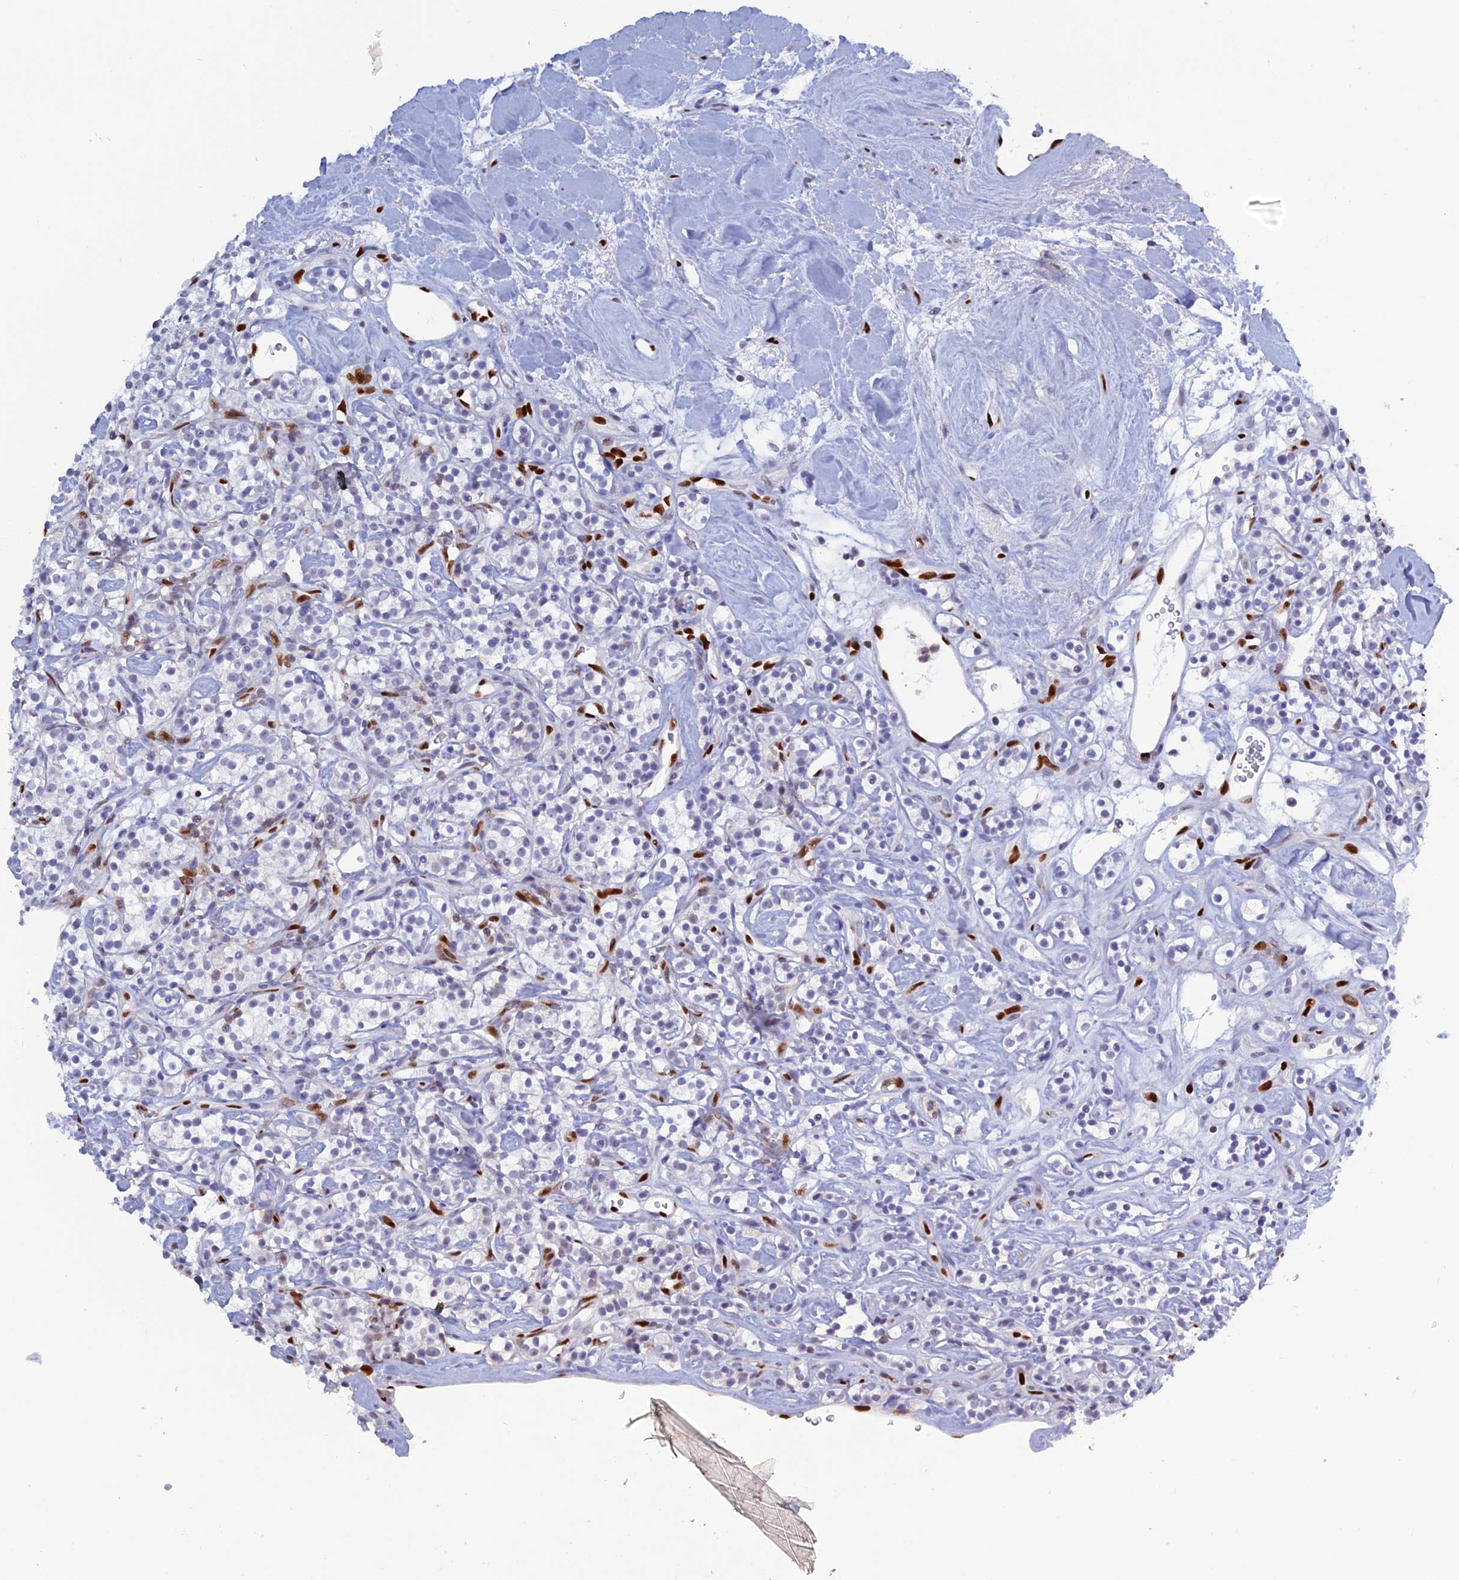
{"staining": {"intensity": "negative", "quantity": "none", "location": "none"}, "tissue": "renal cancer", "cell_type": "Tumor cells", "image_type": "cancer", "snomed": [{"axis": "morphology", "description": "Adenocarcinoma, NOS"}, {"axis": "topography", "description": "Kidney"}], "caption": "DAB immunohistochemical staining of adenocarcinoma (renal) demonstrates no significant staining in tumor cells.", "gene": "NOL4L", "patient": {"sex": "male", "age": 77}}